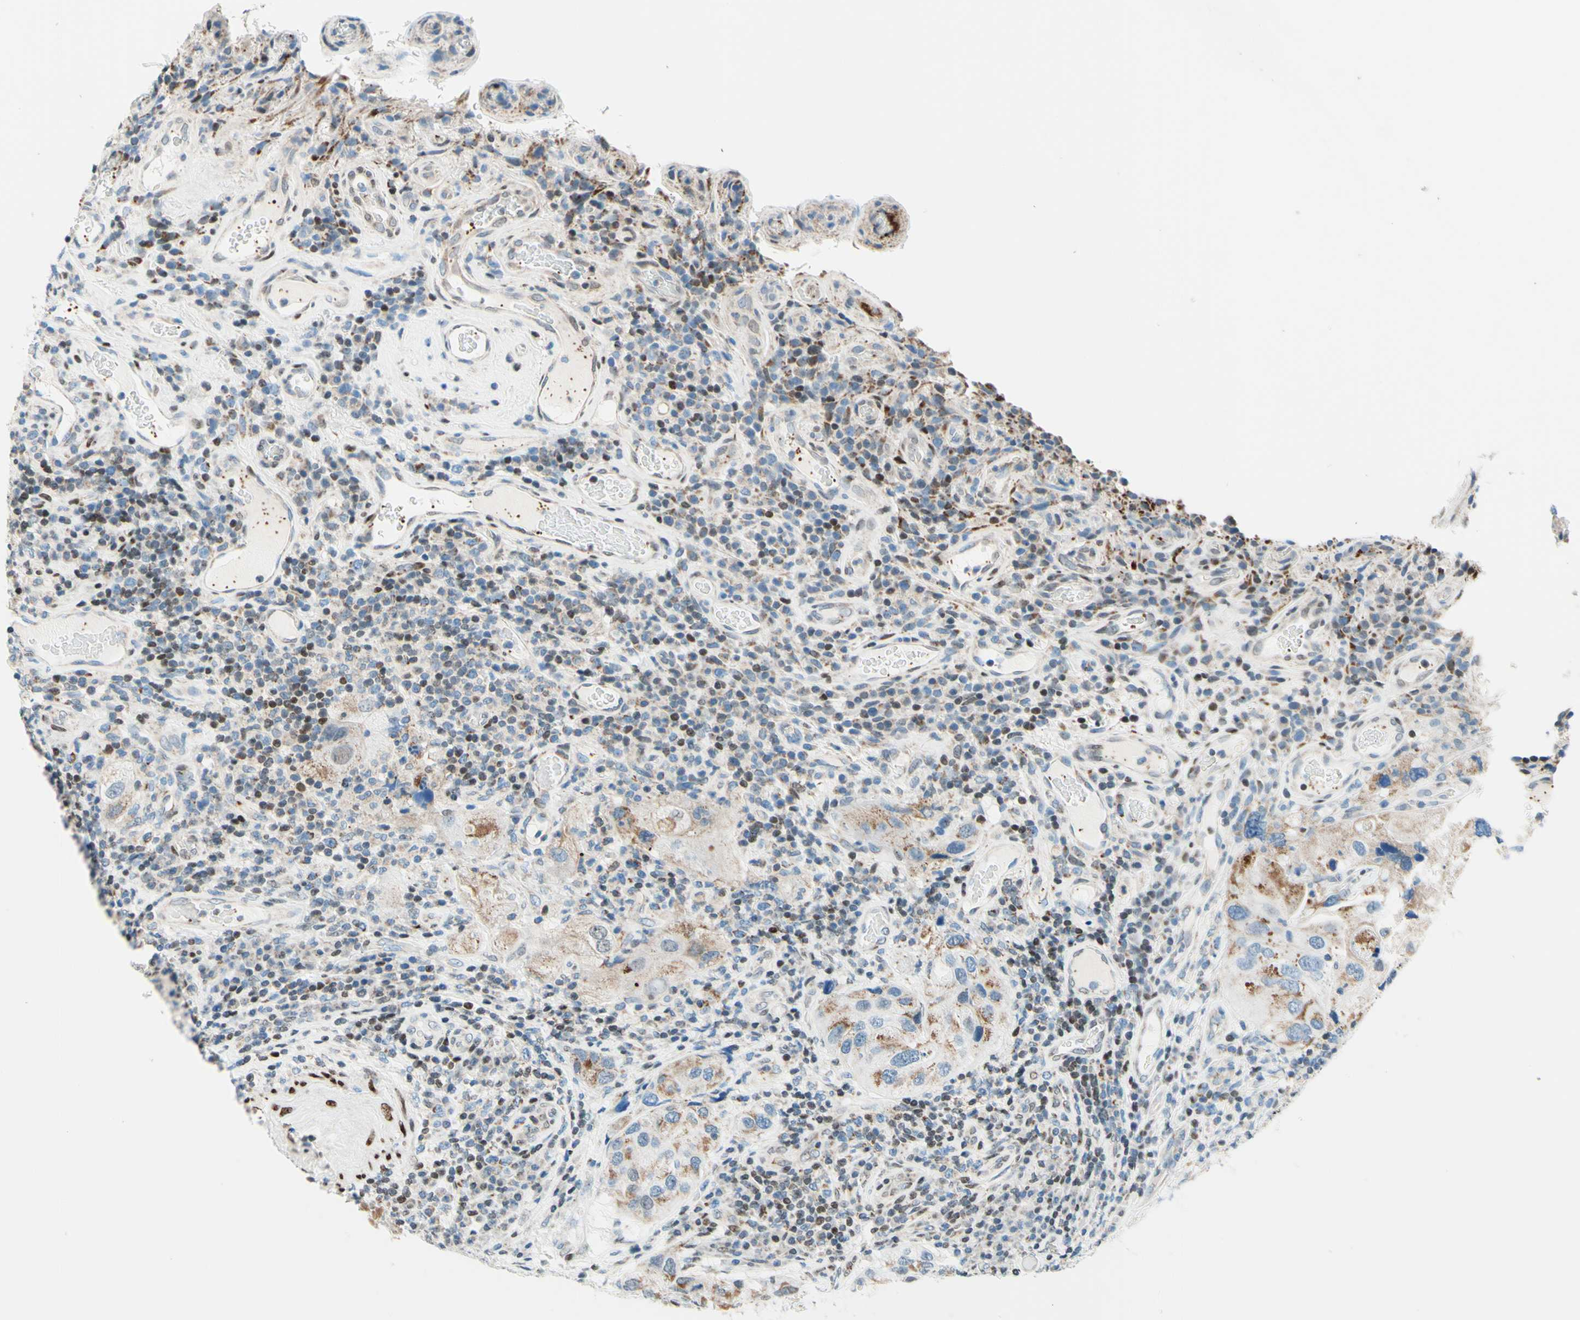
{"staining": {"intensity": "weak", "quantity": ">75%", "location": "cytoplasmic/membranous"}, "tissue": "urothelial cancer", "cell_type": "Tumor cells", "image_type": "cancer", "snomed": [{"axis": "morphology", "description": "Urothelial carcinoma, High grade"}, {"axis": "topography", "description": "Urinary bladder"}], "caption": "This is an image of immunohistochemistry staining of urothelial carcinoma (high-grade), which shows weak positivity in the cytoplasmic/membranous of tumor cells.", "gene": "CBX7", "patient": {"sex": "female", "age": 64}}